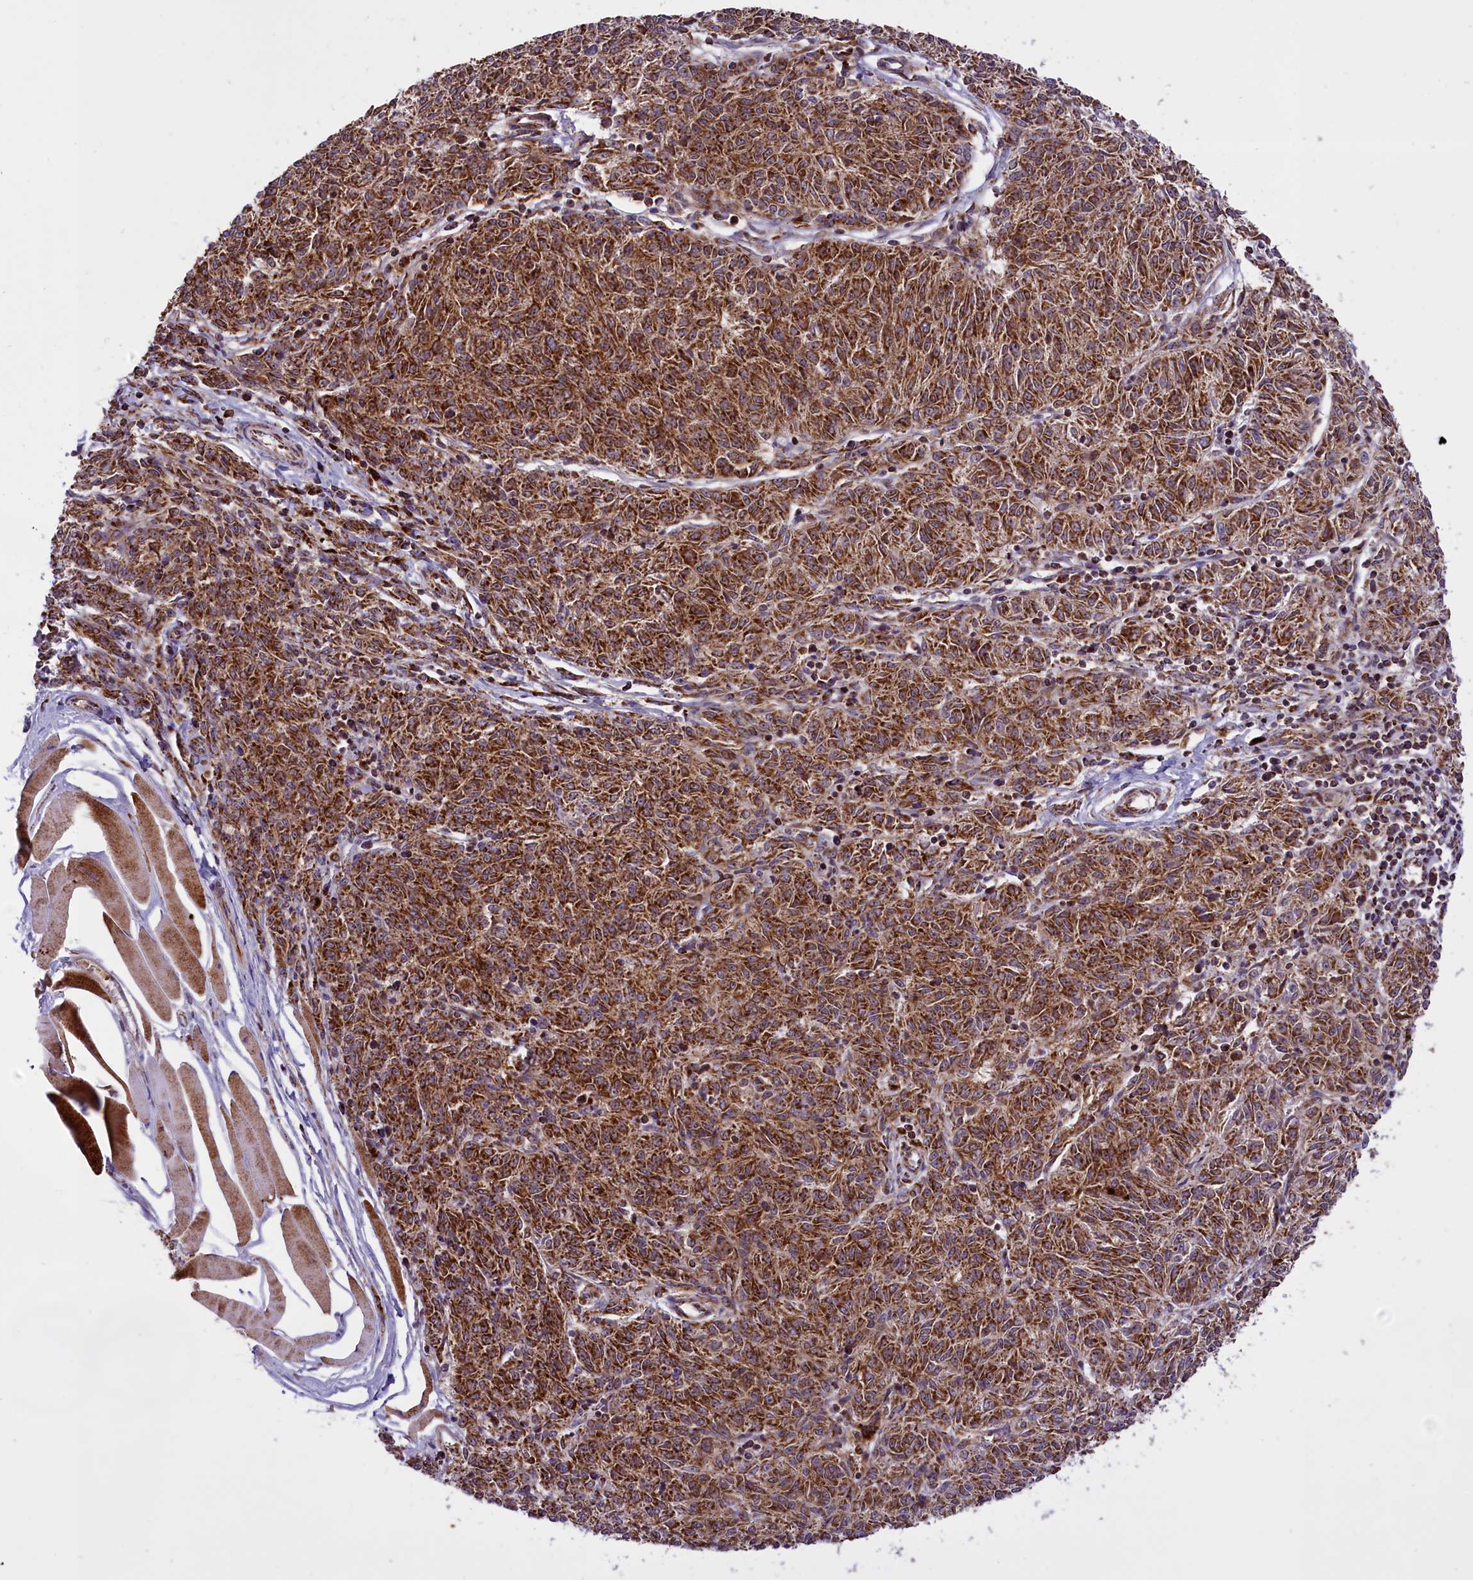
{"staining": {"intensity": "strong", "quantity": ">75%", "location": "cytoplasmic/membranous"}, "tissue": "melanoma", "cell_type": "Tumor cells", "image_type": "cancer", "snomed": [{"axis": "morphology", "description": "Malignant melanoma, NOS"}, {"axis": "topography", "description": "Skin"}], "caption": "Melanoma stained for a protein (brown) reveals strong cytoplasmic/membranous positive staining in approximately >75% of tumor cells.", "gene": "NDUFS5", "patient": {"sex": "female", "age": 72}}